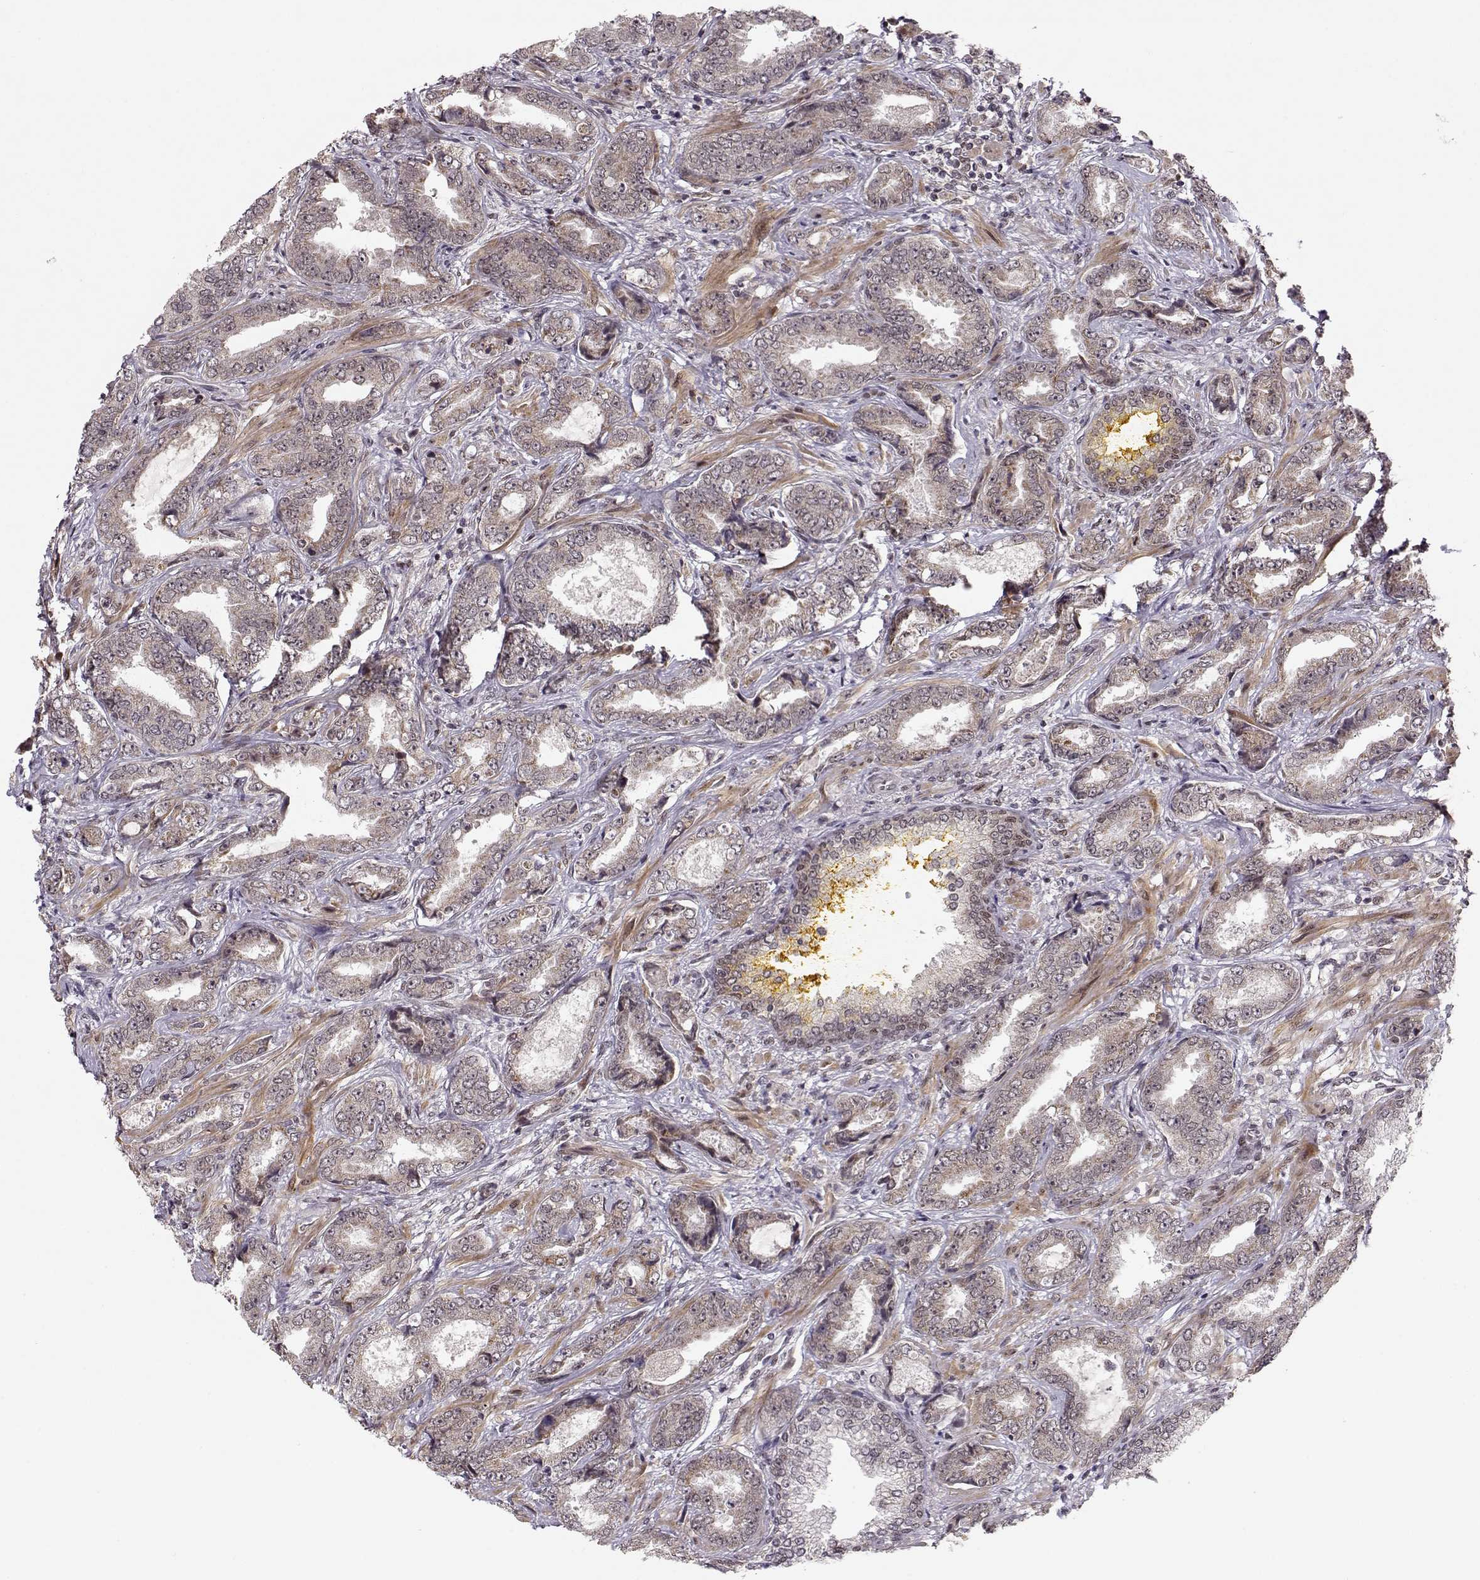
{"staining": {"intensity": "moderate", "quantity": ">75%", "location": "cytoplasmic/membranous,nuclear"}, "tissue": "prostate cancer", "cell_type": "Tumor cells", "image_type": "cancer", "snomed": [{"axis": "morphology", "description": "Adenocarcinoma, Low grade"}, {"axis": "topography", "description": "Prostate"}], "caption": "Immunohistochemical staining of human prostate low-grade adenocarcinoma displays medium levels of moderate cytoplasmic/membranous and nuclear protein staining in about >75% of tumor cells. The protein of interest is shown in brown color, while the nuclei are stained blue.", "gene": "RAI1", "patient": {"sex": "male", "age": 68}}